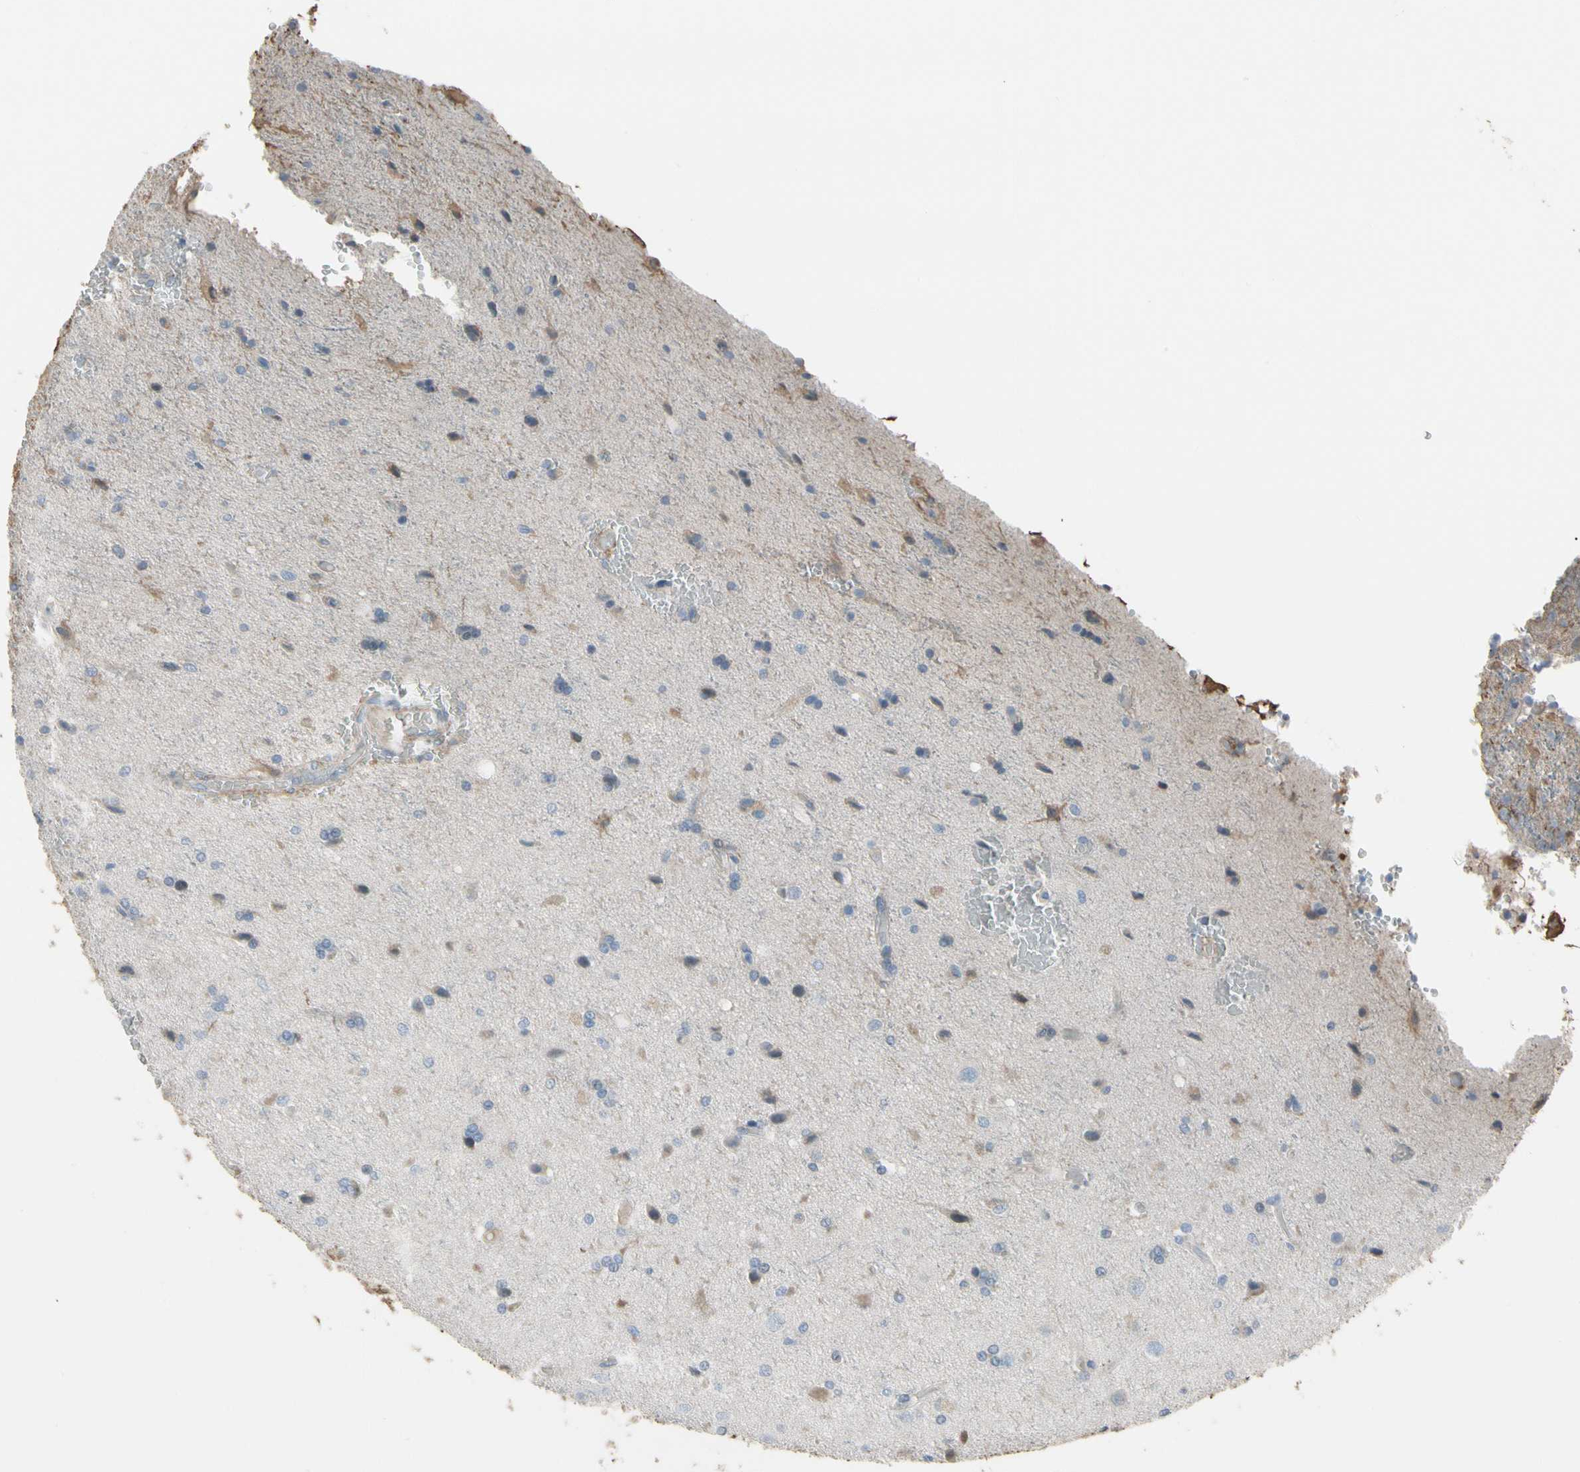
{"staining": {"intensity": "negative", "quantity": "none", "location": "none"}, "tissue": "glioma", "cell_type": "Tumor cells", "image_type": "cancer", "snomed": [{"axis": "morphology", "description": "Glioma, malignant, High grade"}, {"axis": "topography", "description": "Brain"}], "caption": "Photomicrograph shows no protein expression in tumor cells of glioma tissue.", "gene": "PIGR", "patient": {"sex": "male", "age": 71}}